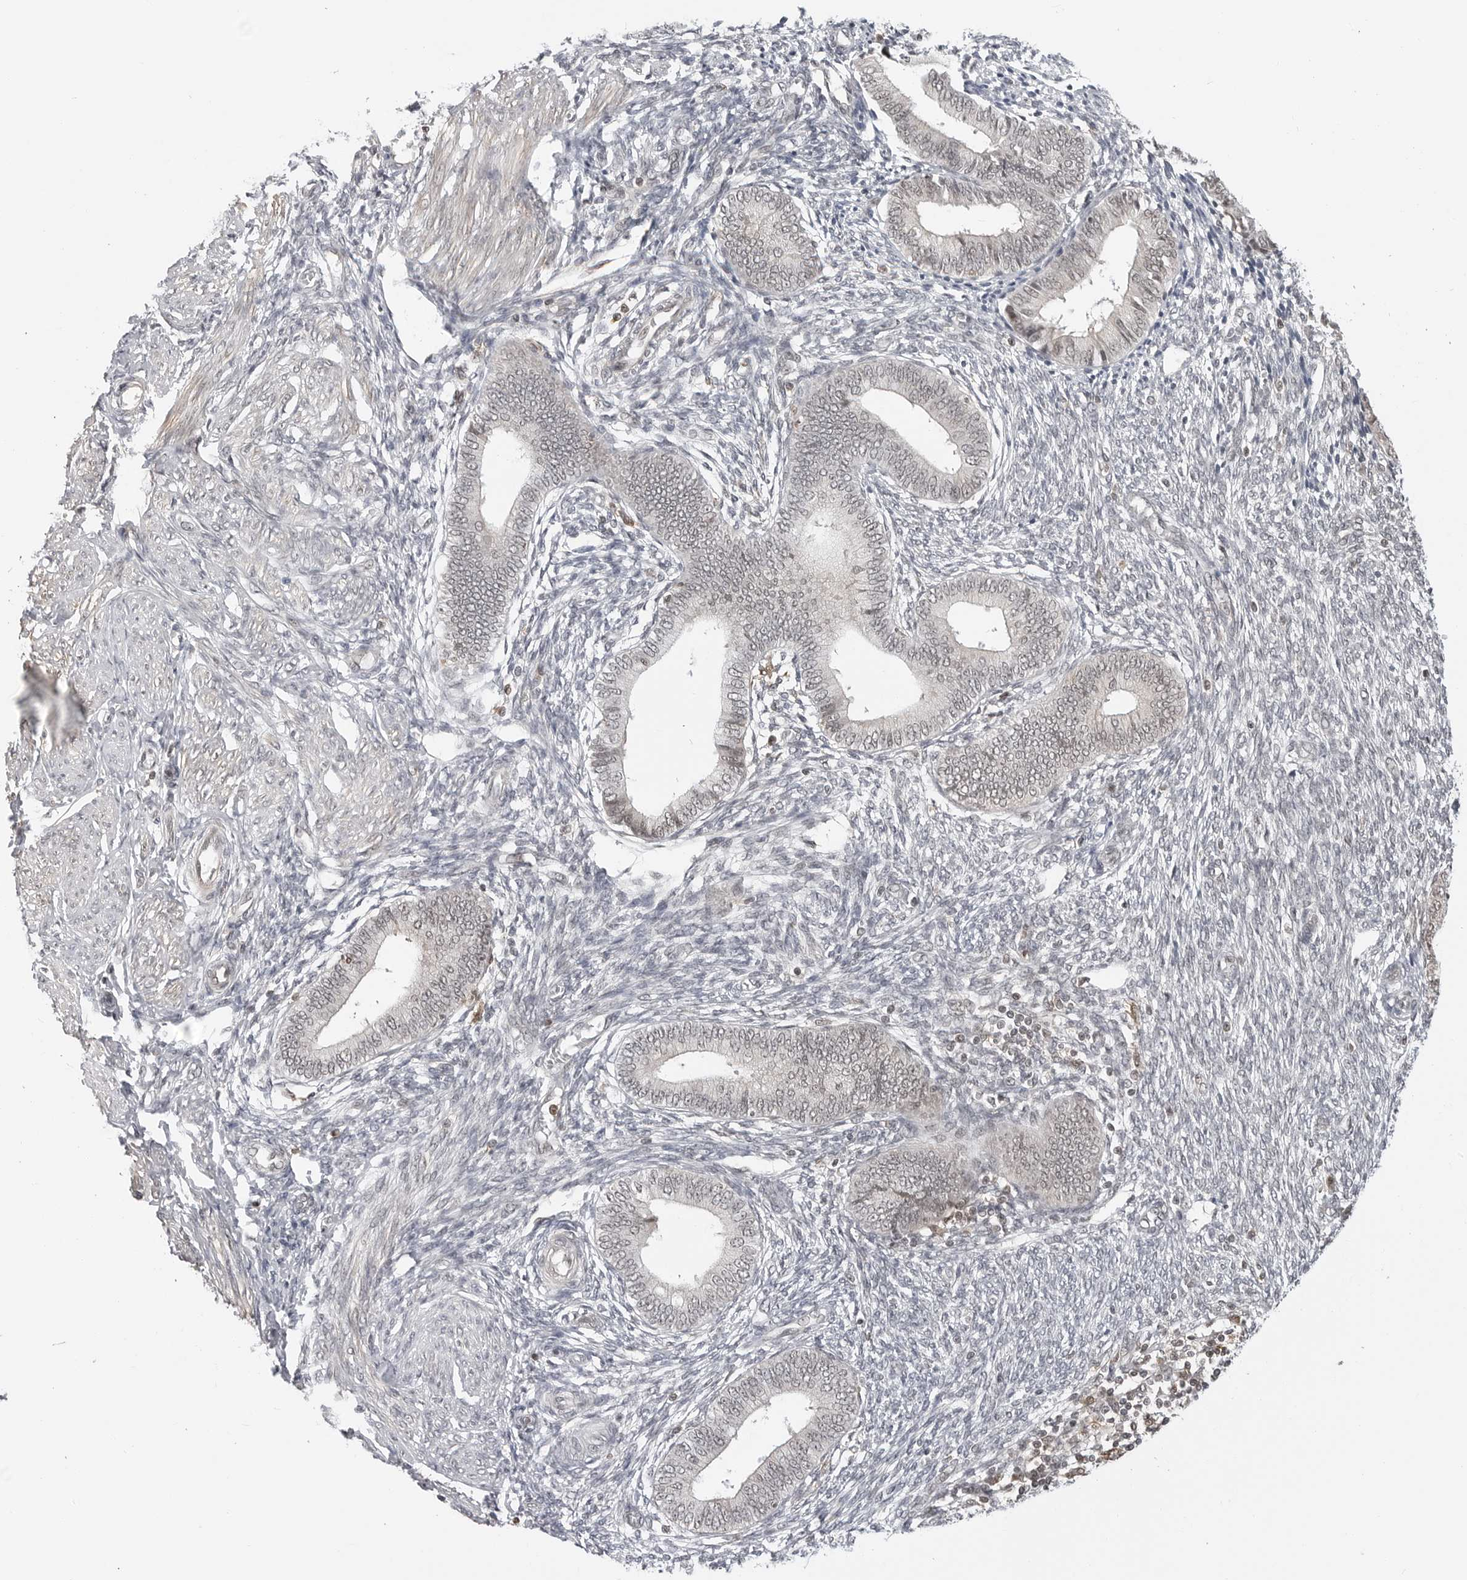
{"staining": {"intensity": "moderate", "quantity": "25%-75%", "location": "nuclear"}, "tissue": "endometrium", "cell_type": "Cells in endometrial stroma", "image_type": "normal", "snomed": [{"axis": "morphology", "description": "Normal tissue, NOS"}, {"axis": "topography", "description": "Endometrium"}], "caption": "DAB (3,3'-diaminobenzidine) immunohistochemical staining of unremarkable endometrium reveals moderate nuclear protein positivity in approximately 25%-75% of cells in endometrial stroma.", "gene": "C8orf33", "patient": {"sex": "female", "age": 46}}